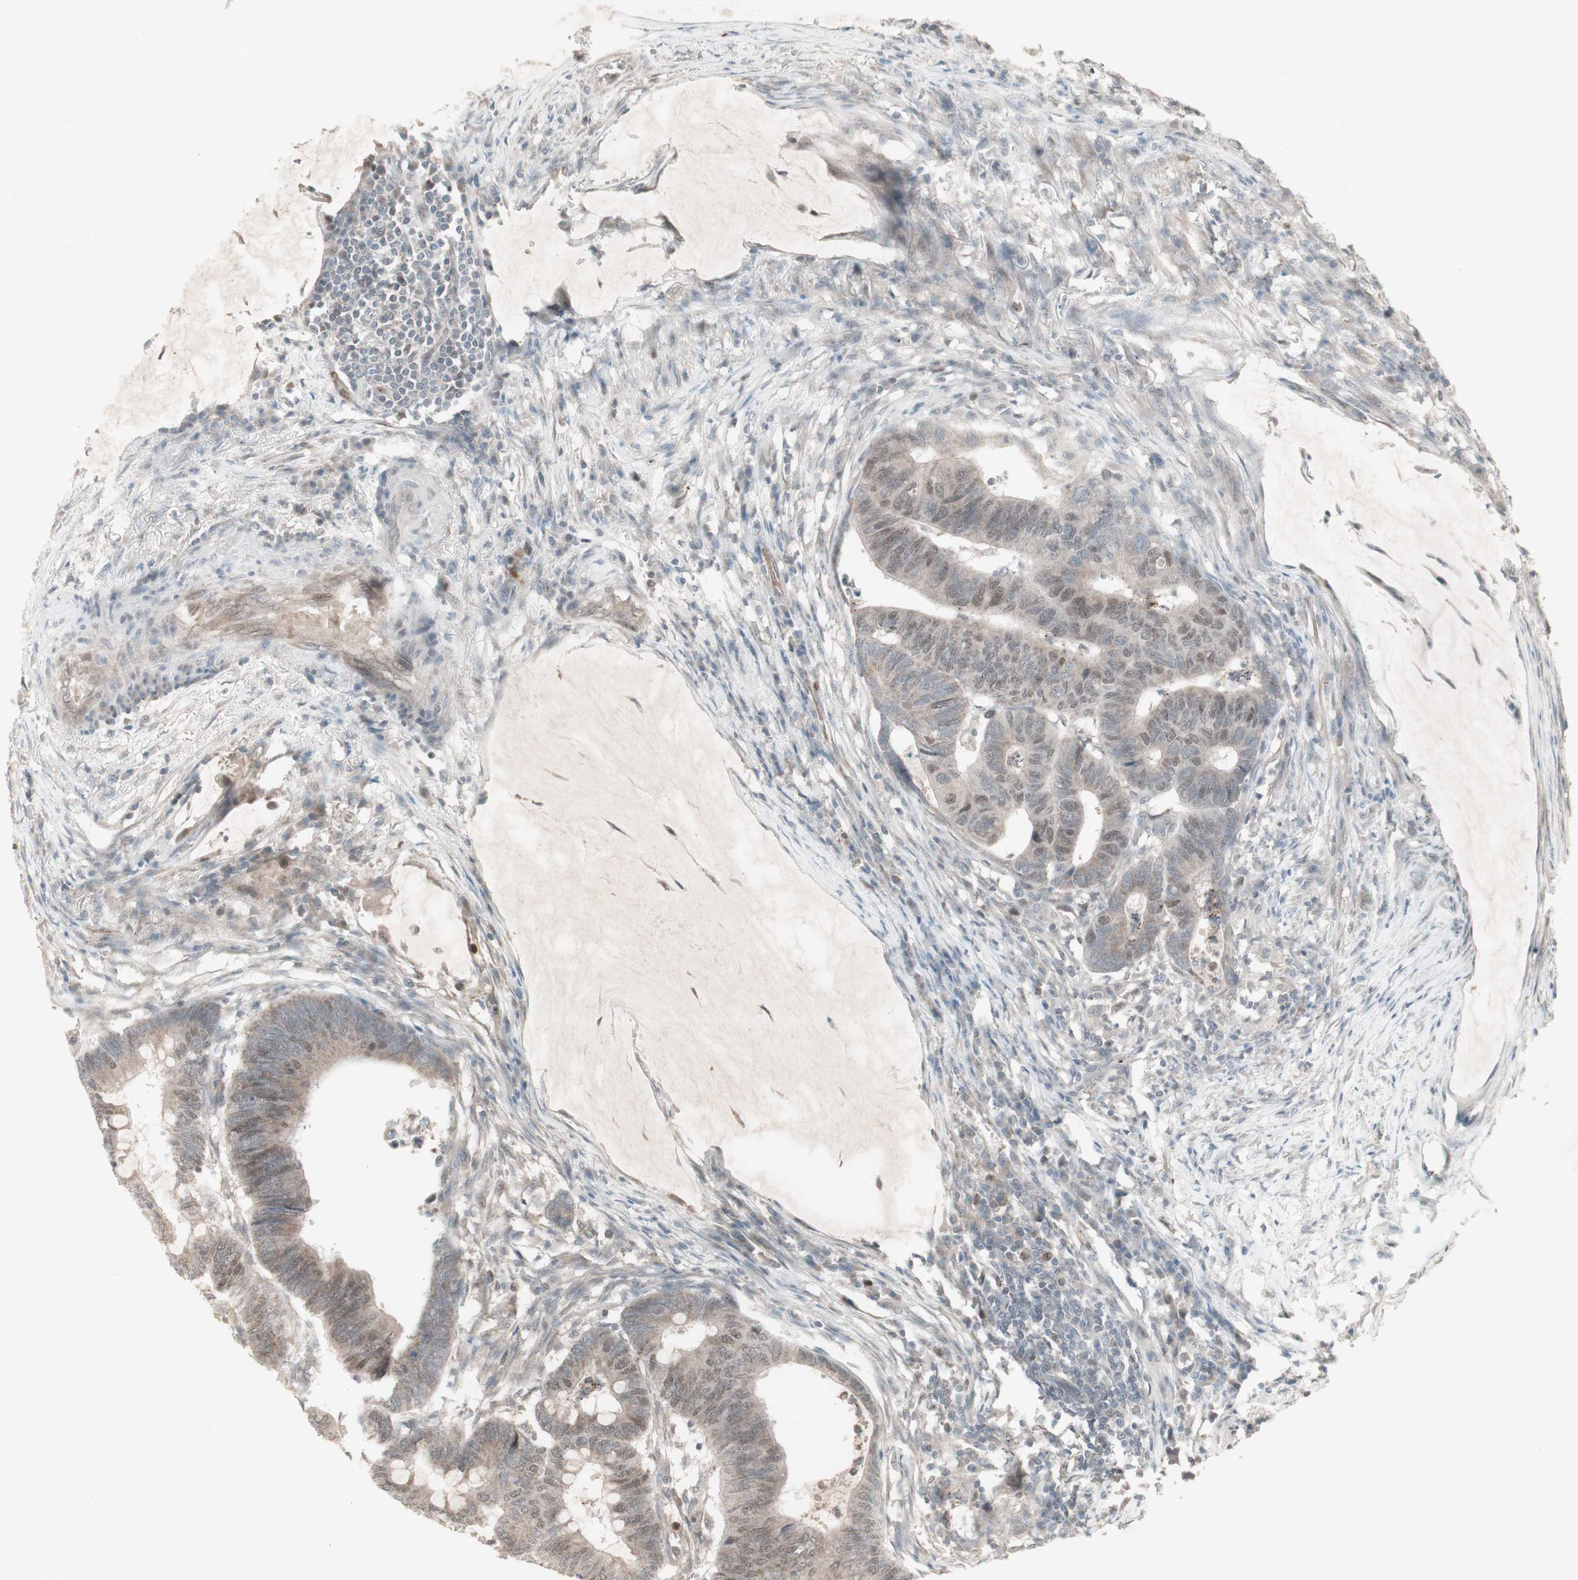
{"staining": {"intensity": "weak", "quantity": "25%-75%", "location": "cytoplasmic/membranous,nuclear"}, "tissue": "colorectal cancer", "cell_type": "Tumor cells", "image_type": "cancer", "snomed": [{"axis": "morphology", "description": "Normal tissue, NOS"}, {"axis": "morphology", "description": "Adenocarcinoma, NOS"}, {"axis": "topography", "description": "Rectum"}, {"axis": "topography", "description": "Peripheral nerve tissue"}], "caption": "Immunohistochemistry photomicrograph of neoplastic tissue: colorectal adenocarcinoma stained using IHC reveals low levels of weak protein expression localized specifically in the cytoplasmic/membranous and nuclear of tumor cells, appearing as a cytoplasmic/membranous and nuclear brown color.", "gene": "MSH6", "patient": {"sex": "male", "age": 92}}